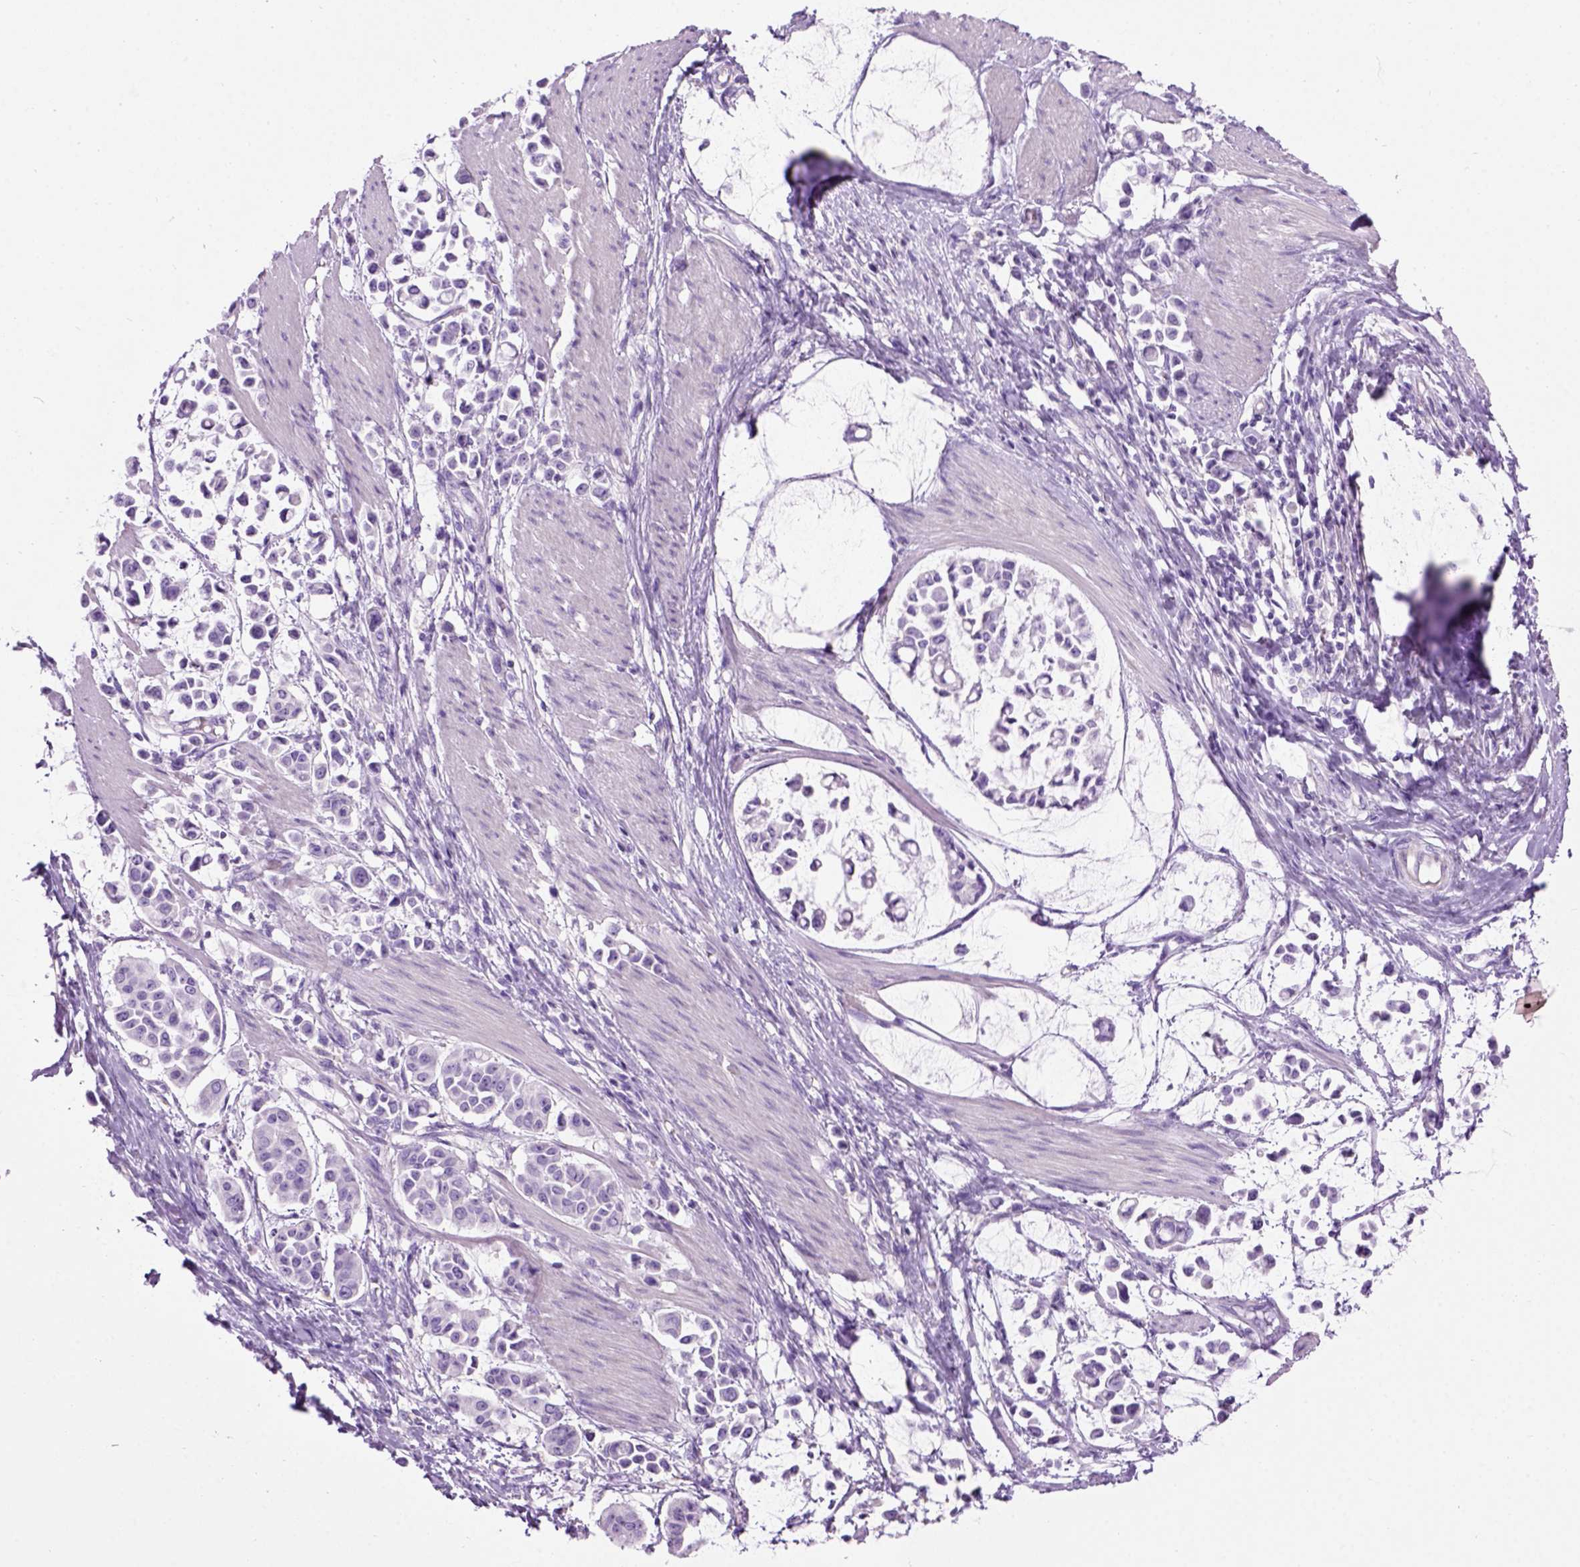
{"staining": {"intensity": "negative", "quantity": "none", "location": "none"}, "tissue": "stomach cancer", "cell_type": "Tumor cells", "image_type": "cancer", "snomed": [{"axis": "morphology", "description": "Adenocarcinoma, NOS"}, {"axis": "topography", "description": "Stomach"}], "caption": "The immunohistochemistry photomicrograph has no significant expression in tumor cells of stomach cancer tissue. (DAB immunohistochemistry (IHC), high magnification).", "gene": "GABRB2", "patient": {"sex": "male", "age": 82}}